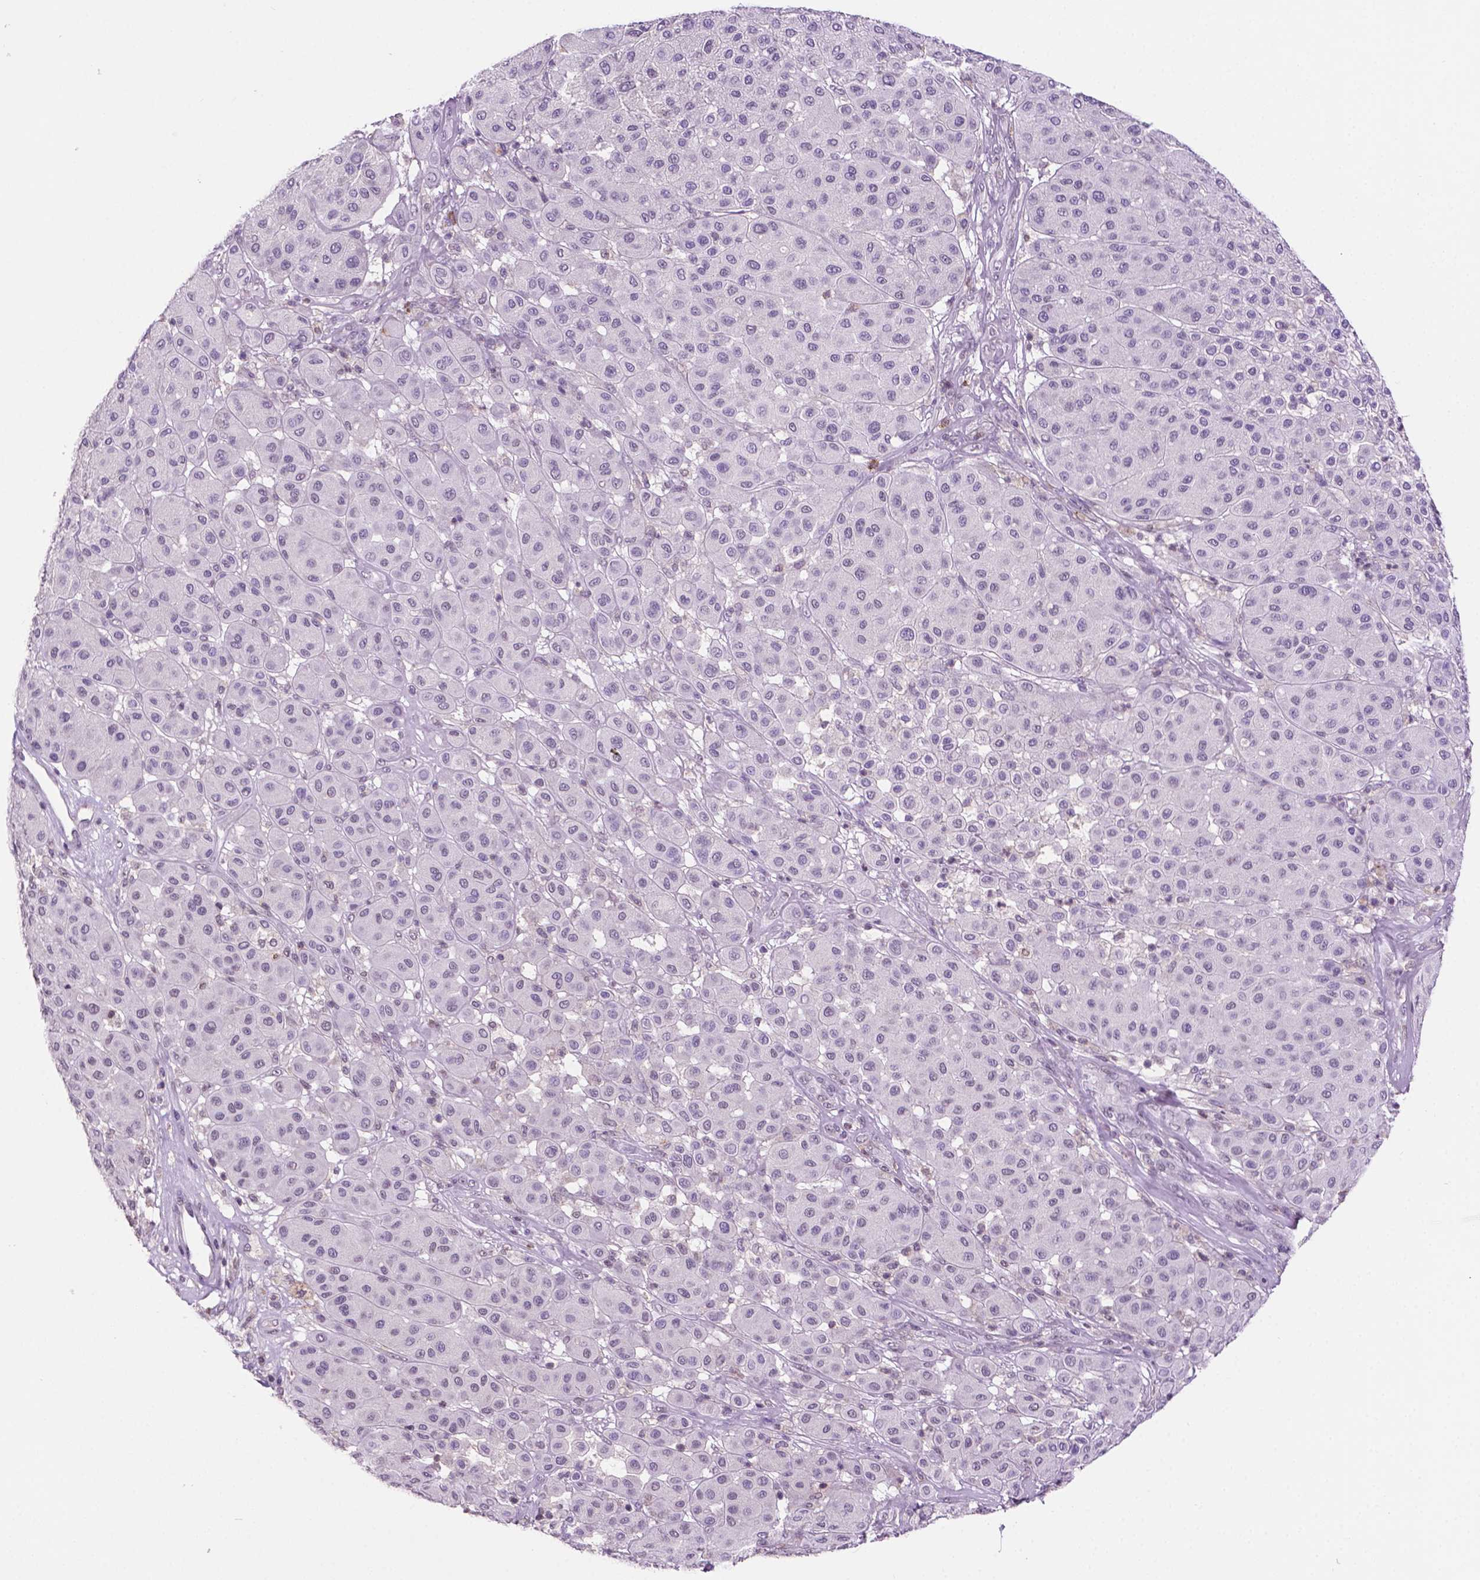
{"staining": {"intensity": "negative", "quantity": "none", "location": "none"}, "tissue": "melanoma", "cell_type": "Tumor cells", "image_type": "cancer", "snomed": [{"axis": "morphology", "description": "Malignant melanoma, Metastatic site"}, {"axis": "topography", "description": "Smooth muscle"}], "caption": "Malignant melanoma (metastatic site) was stained to show a protein in brown. There is no significant staining in tumor cells. (Stains: DAB (3,3'-diaminobenzidine) immunohistochemistry (IHC) with hematoxylin counter stain, Microscopy: brightfield microscopy at high magnification).", "gene": "PTPN6", "patient": {"sex": "male", "age": 41}}